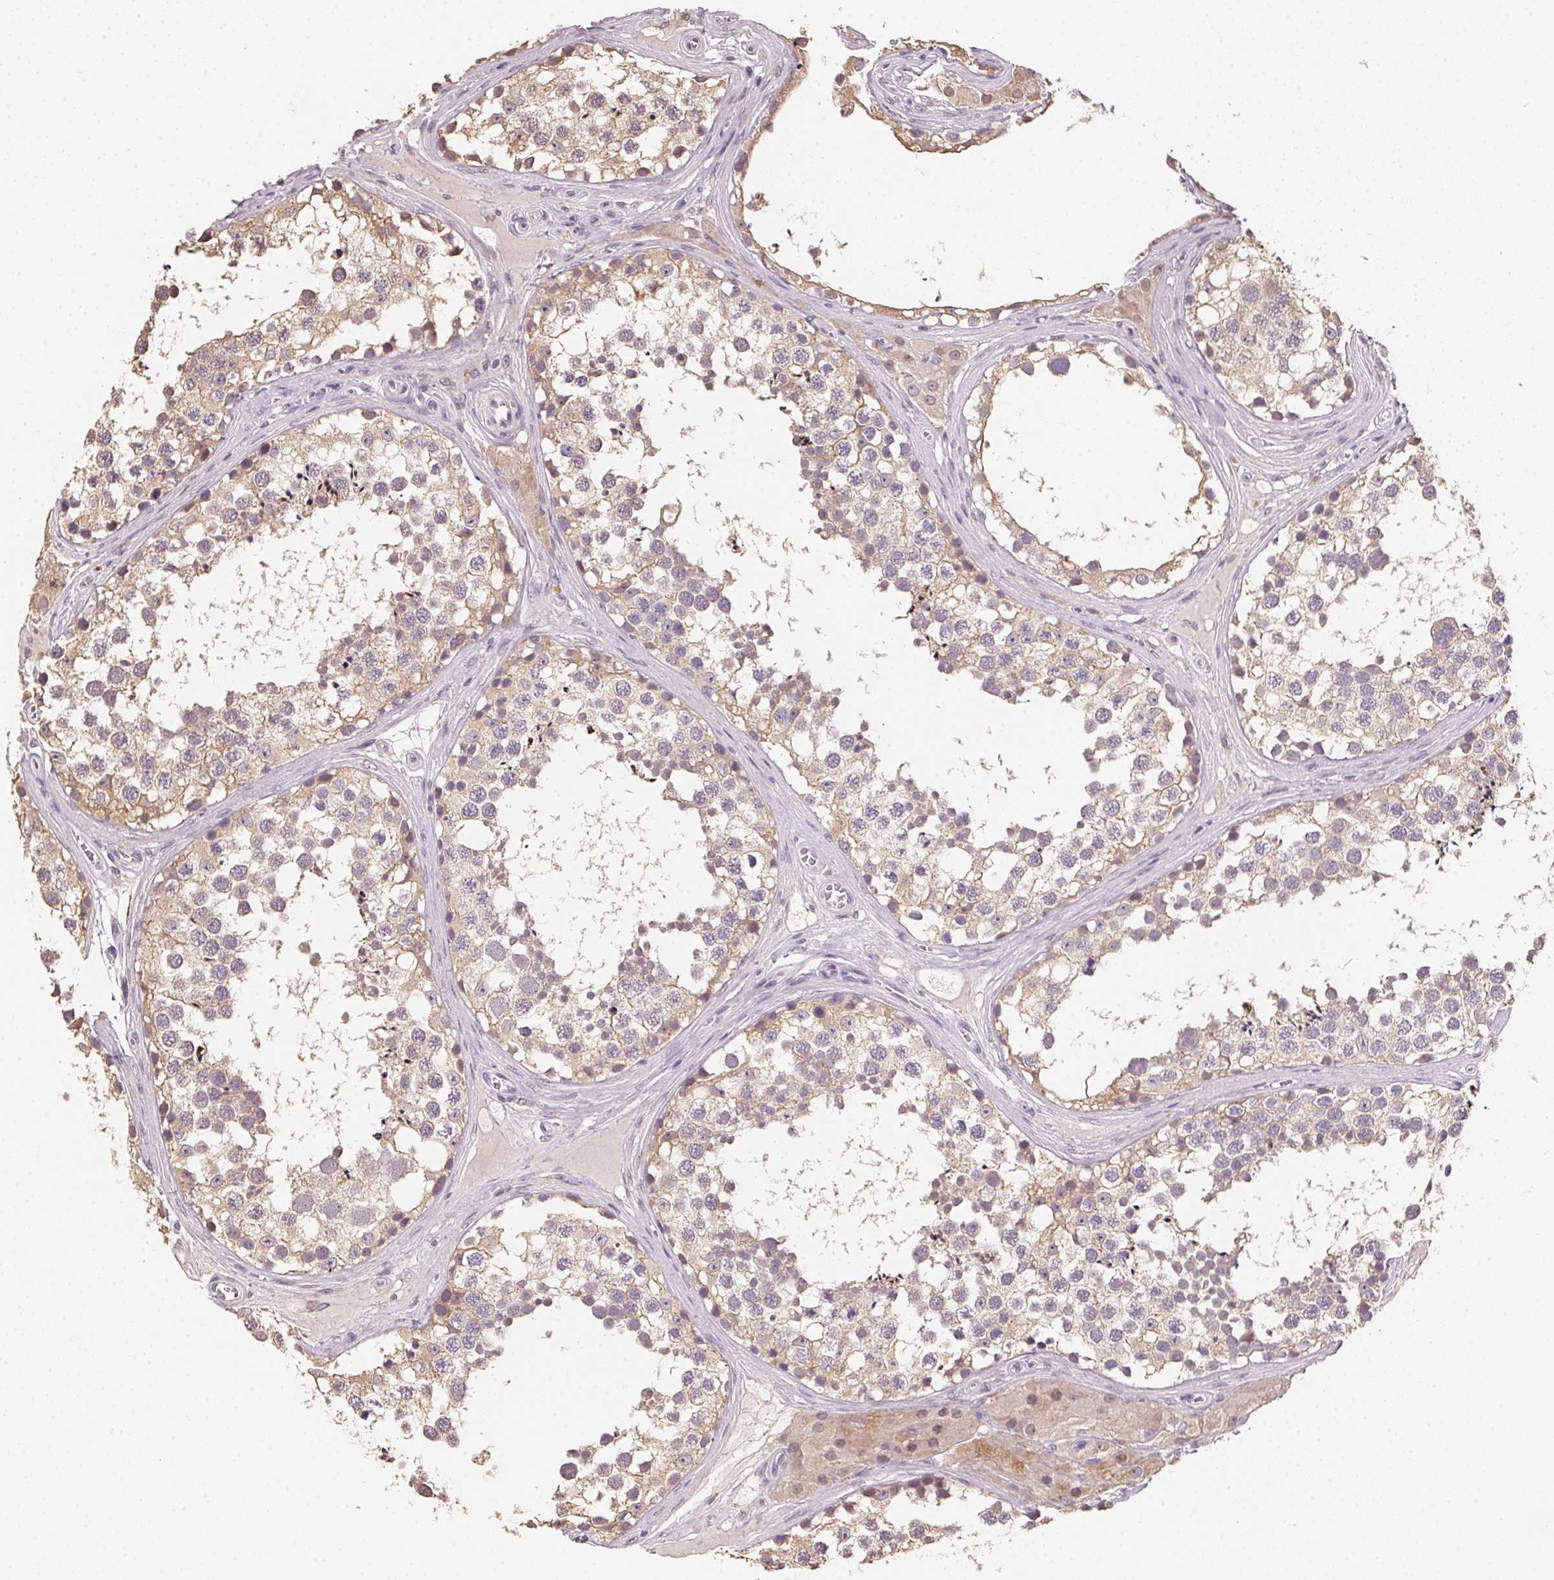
{"staining": {"intensity": "weak", "quantity": ">75%", "location": "cytoplasmic/membranous"}, "tissue": "testis", "cell_type": "Cells in seminiferous ducts", "image_type": "normal", "snomed": [{"axis": "morphology", "description": "Normal tissue, NOS"}, {"axis": "morphology", "description": "Seminoma, NOS"}, {"axis": "topography", "description": "Testis"}], "caption": "Testis stained with a brown dye displays weak cytoplasmic/membranous positive expression in about >75% of cells in seminiferous ducts.", "gene": "ALDH8A1", "patient": {"sex": "male", "age": 65}}